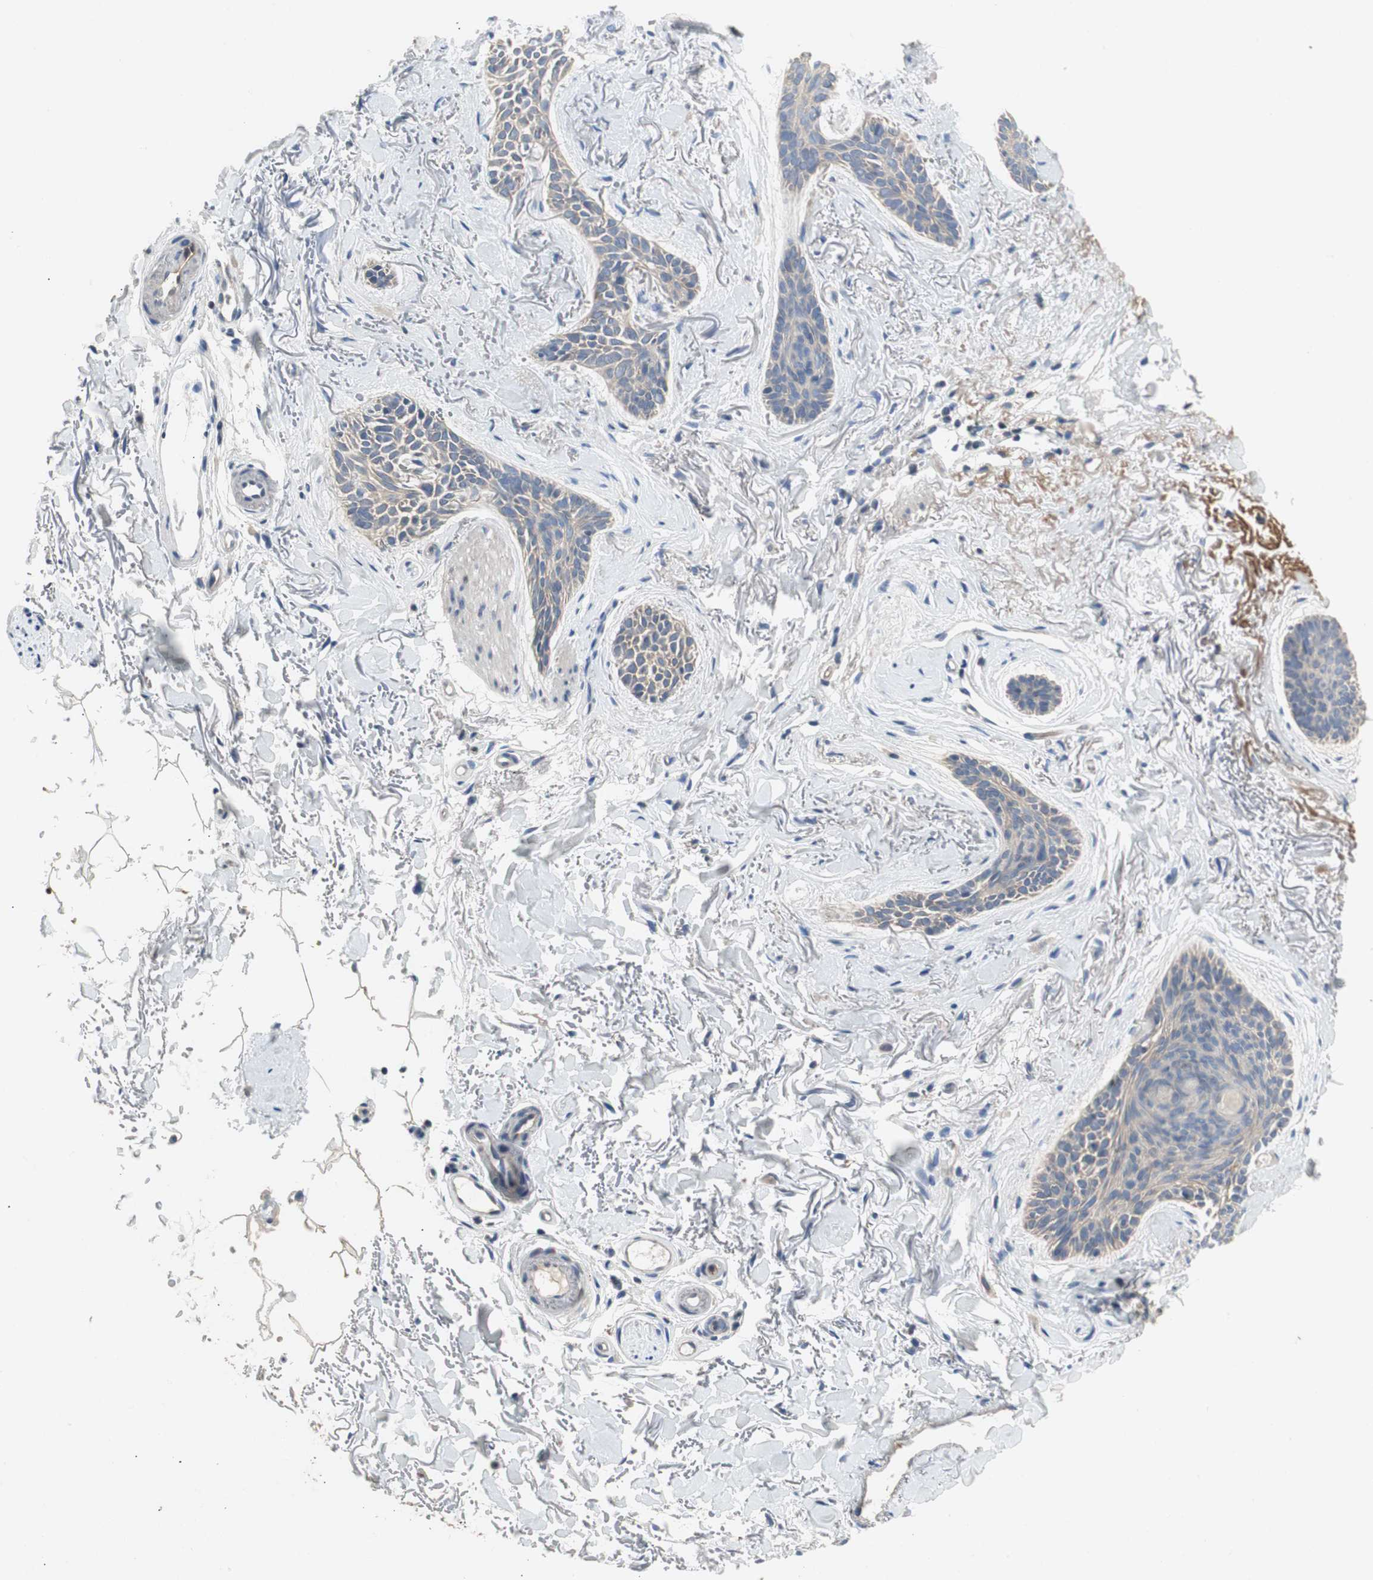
{"staining": {"intensity": "negative", "quantity": "none", "location": "none"}, "tissue": "skin cancer", "cell_type": "Tumor cells", "image_type": "cancer", "snomed": [{"axis": "morphology", "description": "Basal cell carcinoma"}, {"axis": "topography", "description": "Skin"}], "caption": "A histopathology image of skin basal cell carcinoma stained for a protein displays no brown staining in tumor cells.", "gene": "ALPL", "patient": {"sex": "female", "age": 84}}